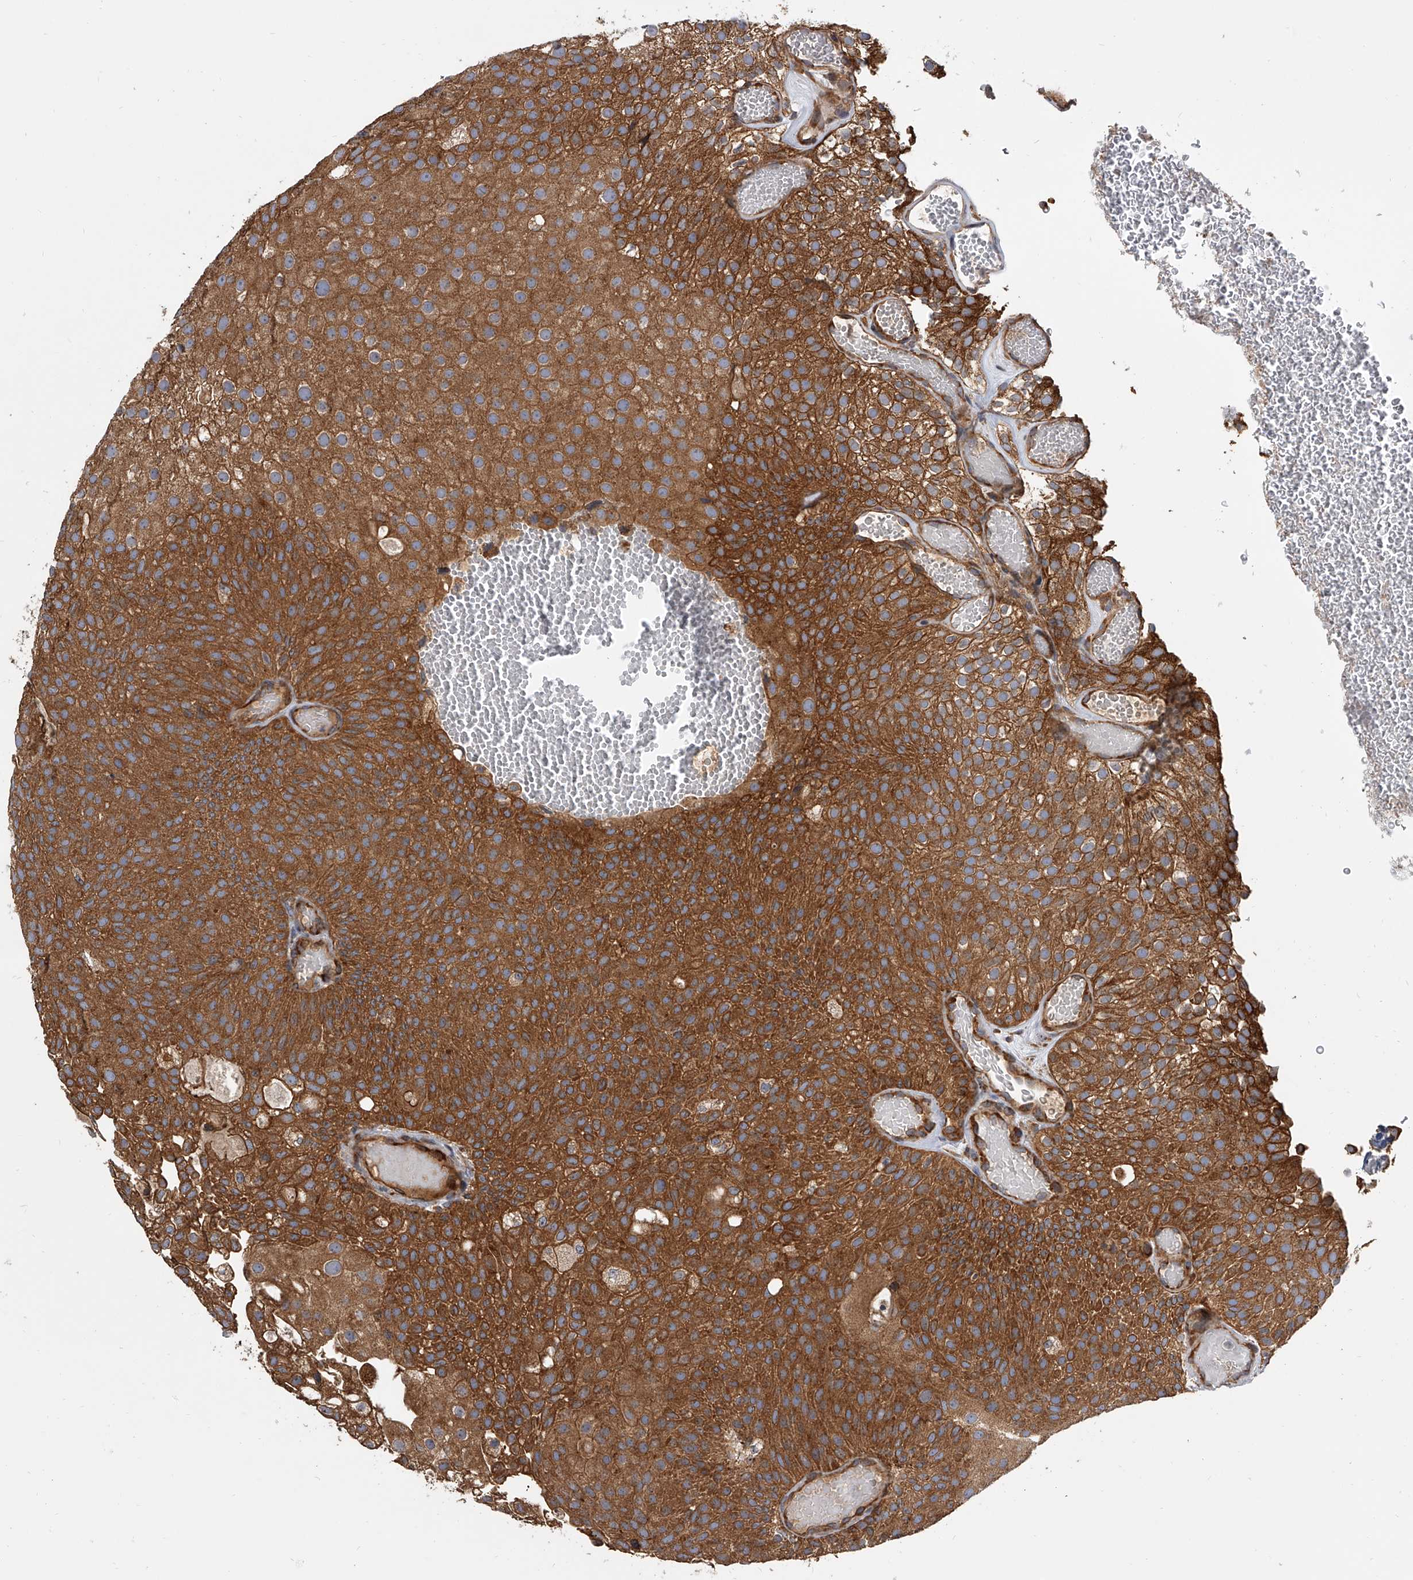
{"staining": {"intensity": "strong", "quantity": ">75%", "location": "cytoplasmic/membranous"}, "tissue": "urothelial cancer", "cell_type": "Tumor cells", "image_type": "cancer", "snomed": [{"axis": "morphology", "description": "Urothelial carcinoma, Low grade"}, {"axis": "topography", "description": "Urinary bladder"}], "caption": "Protein staining of urothelial cancer tissue reveals strong cytoplasmic/membranous staining in about >75% of tumor cells.", "gene": "EXOC4", "patient": {"sex": "male", "age": 78}}